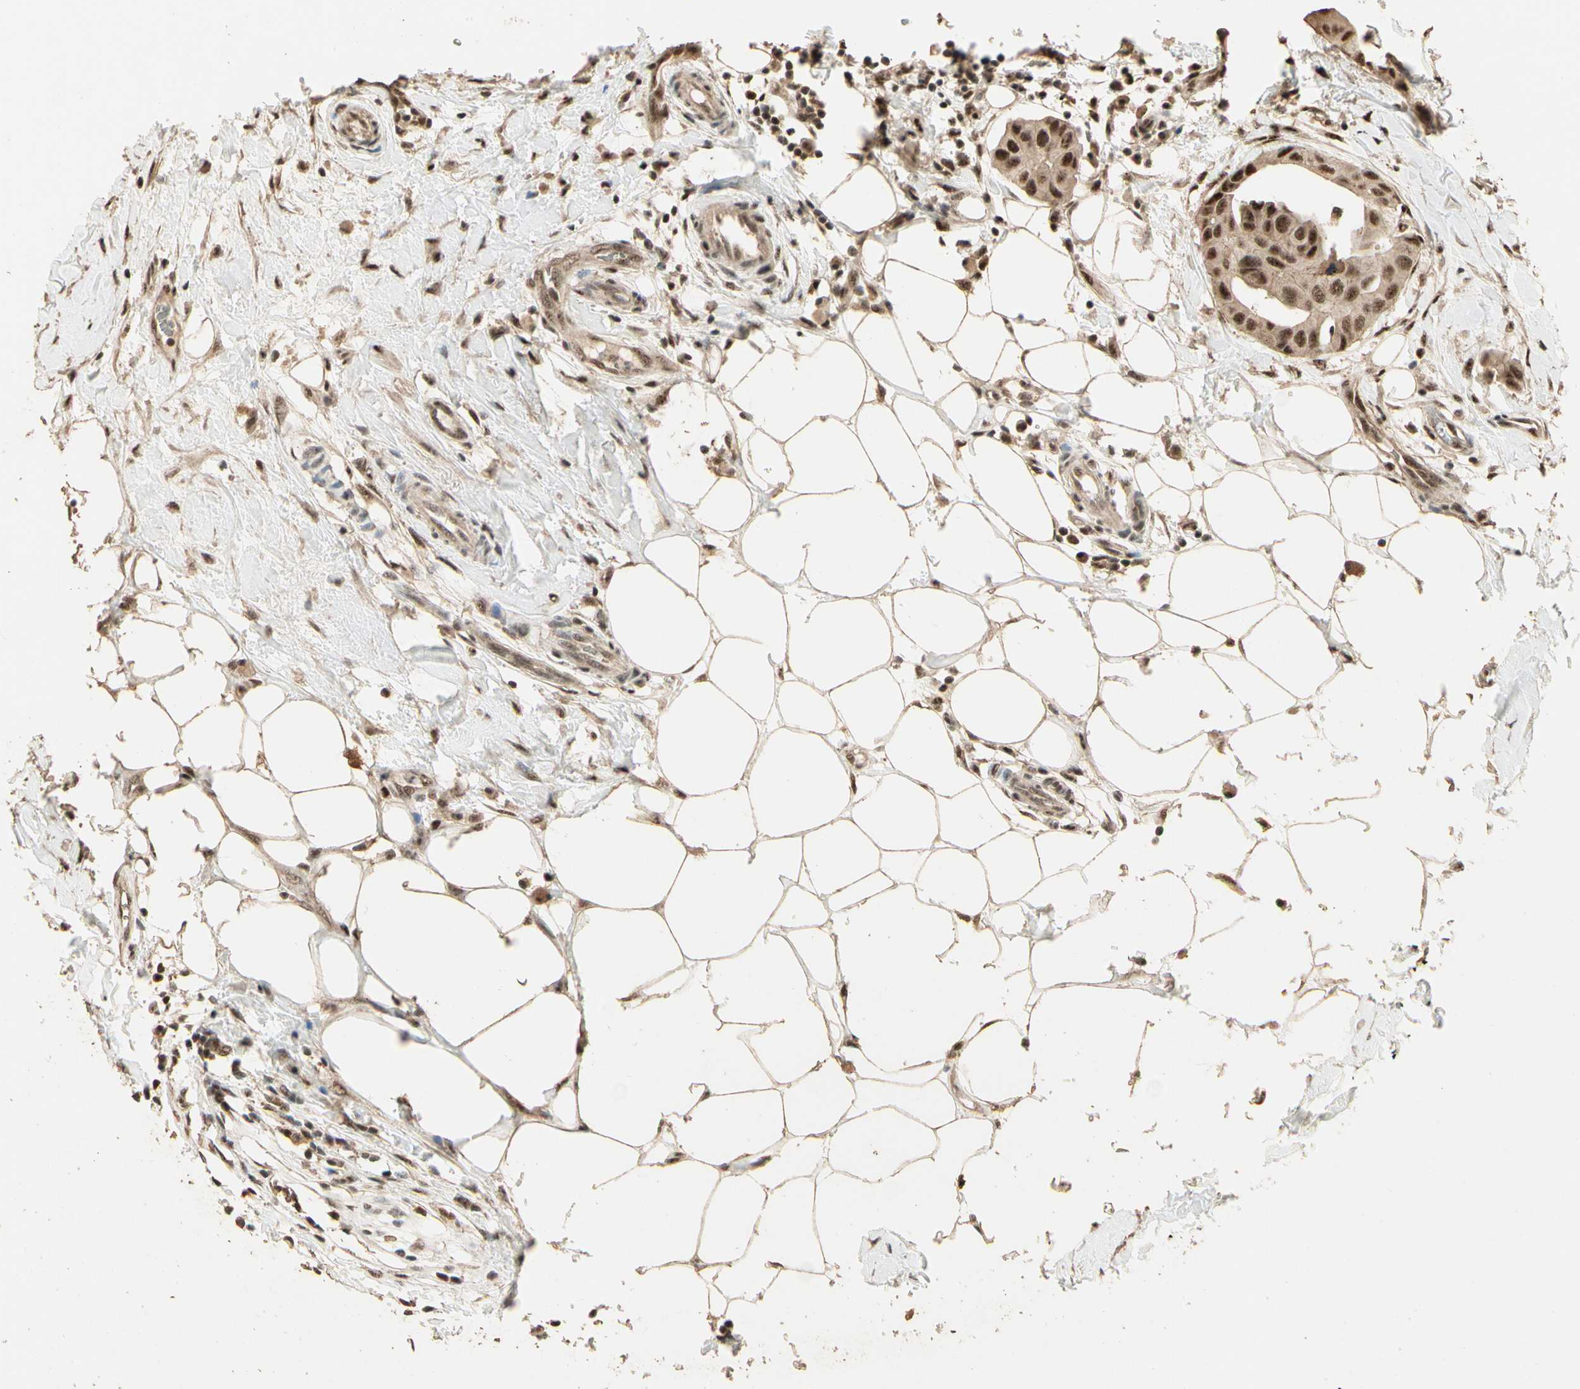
{"staining": {"intensity": "moderate", "quantity": ">75%", "location": "cytoplasmic/membranous,nuclear"}, "tissue": "breast cancer", "cell_type": "Tumor cells", "image_type": "cancer", "snomed": [{"axis": "morphology", "description": "Duct carcinoma"}, {"axis": "topography", "description": "Breast"}], "caption": "Immunohistochemical staining of human breast infiltrating ductal carcinoma reveals medium levels of moderate cytoplasmic/membranous and nuclear expression in approximately >75% of tumor cells. (Brightfield microscopy of DAB IHC at high magnification).", "gene": "RBM25", "patient": {"sex": "female", "age": 40}}